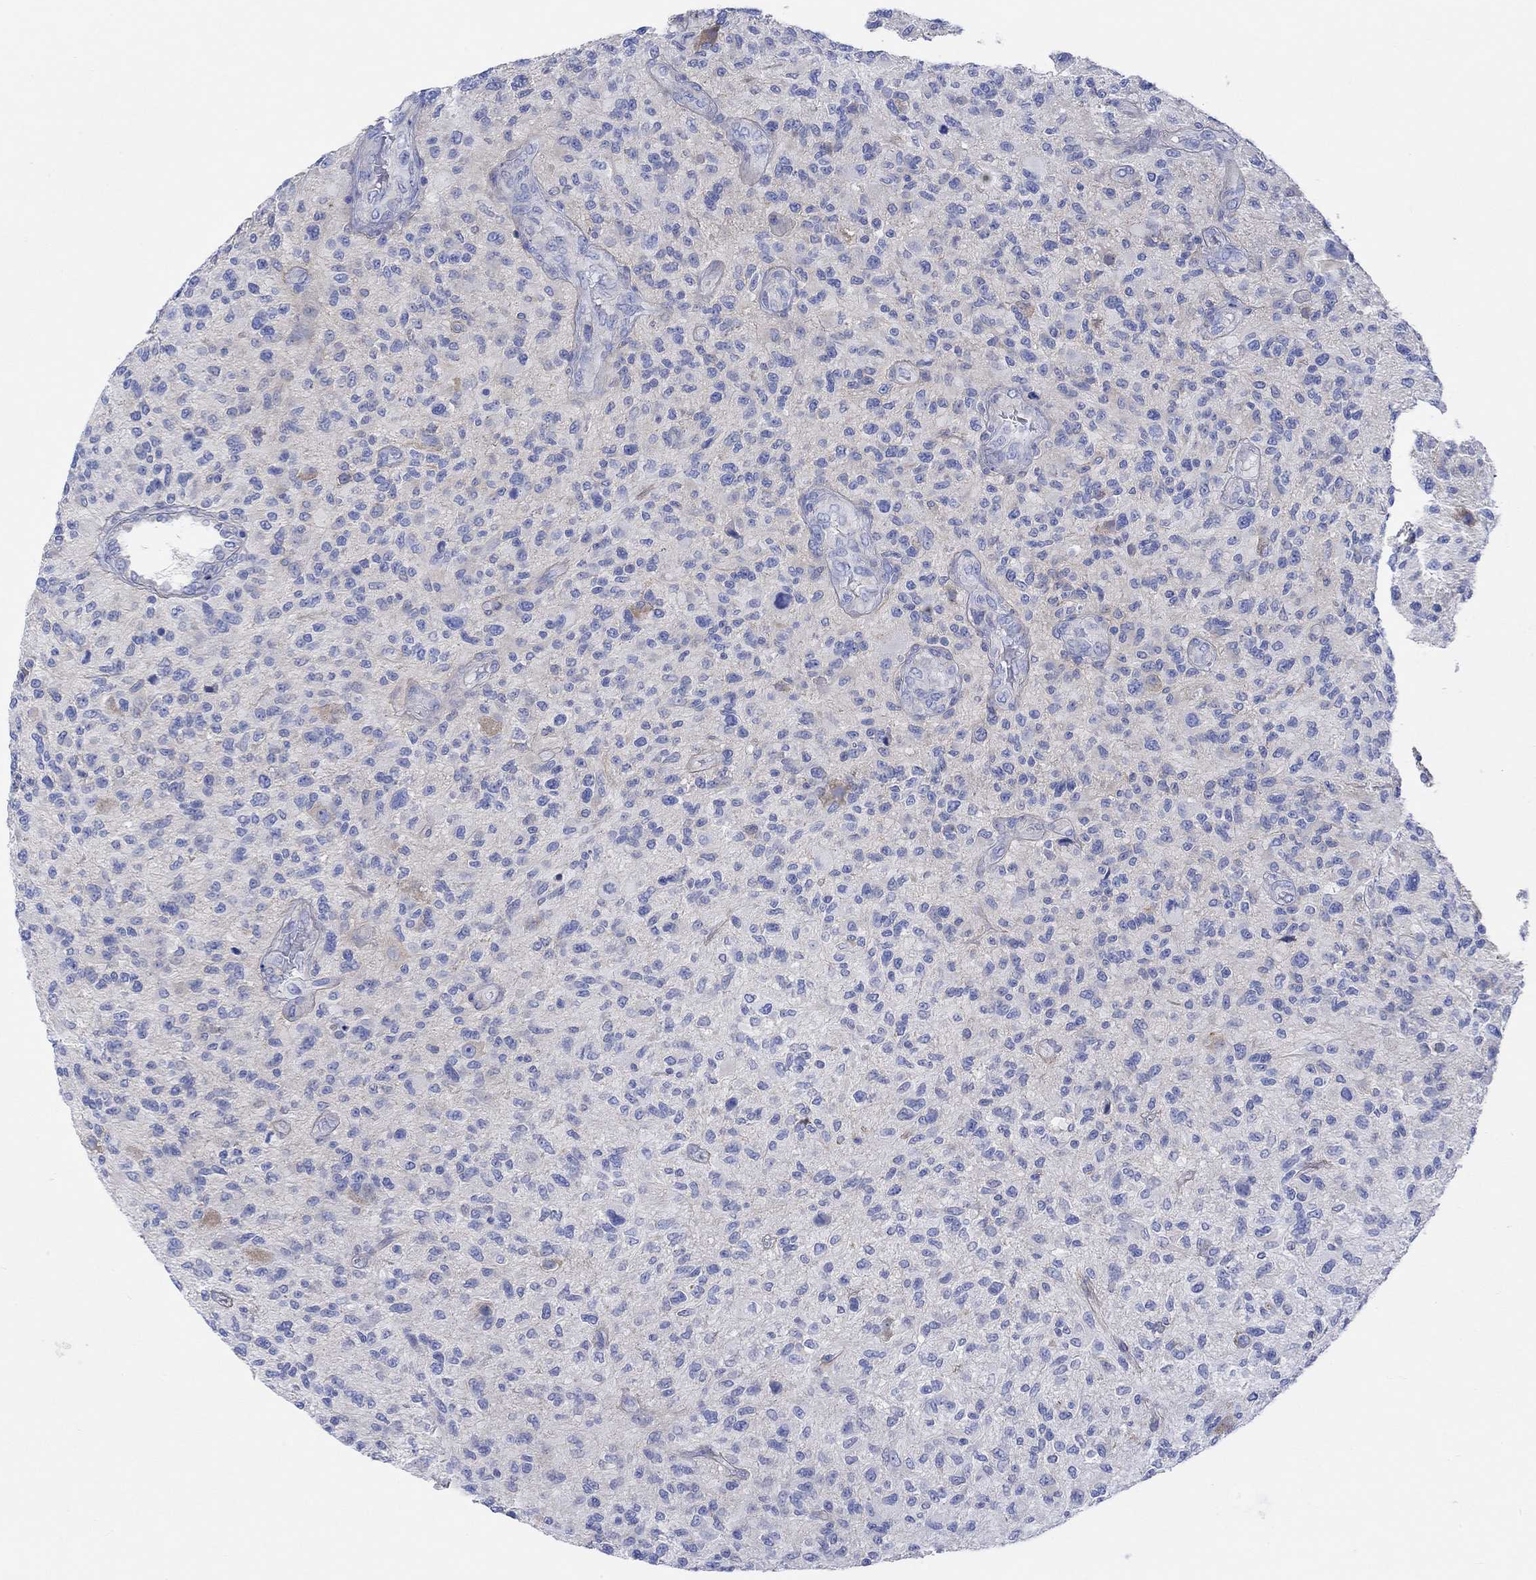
{"staining": {"intensity": "negative", "quantity": "none", "location": "none"}, "tissue": "glioma", "cell_type": "Tumor cells", "image_type": "cancer", "snomed": [{"axis": "morphology", "description": "Glioma, malignant, High grade"}, {"axis": "topography", "description": "Brain"}], "caption": "Immunohistochemistry (IHC) of human glioma displays no staining in tumor cells.", "gene": "REEP6", "patient": {"sex": "male", "age": 47}}